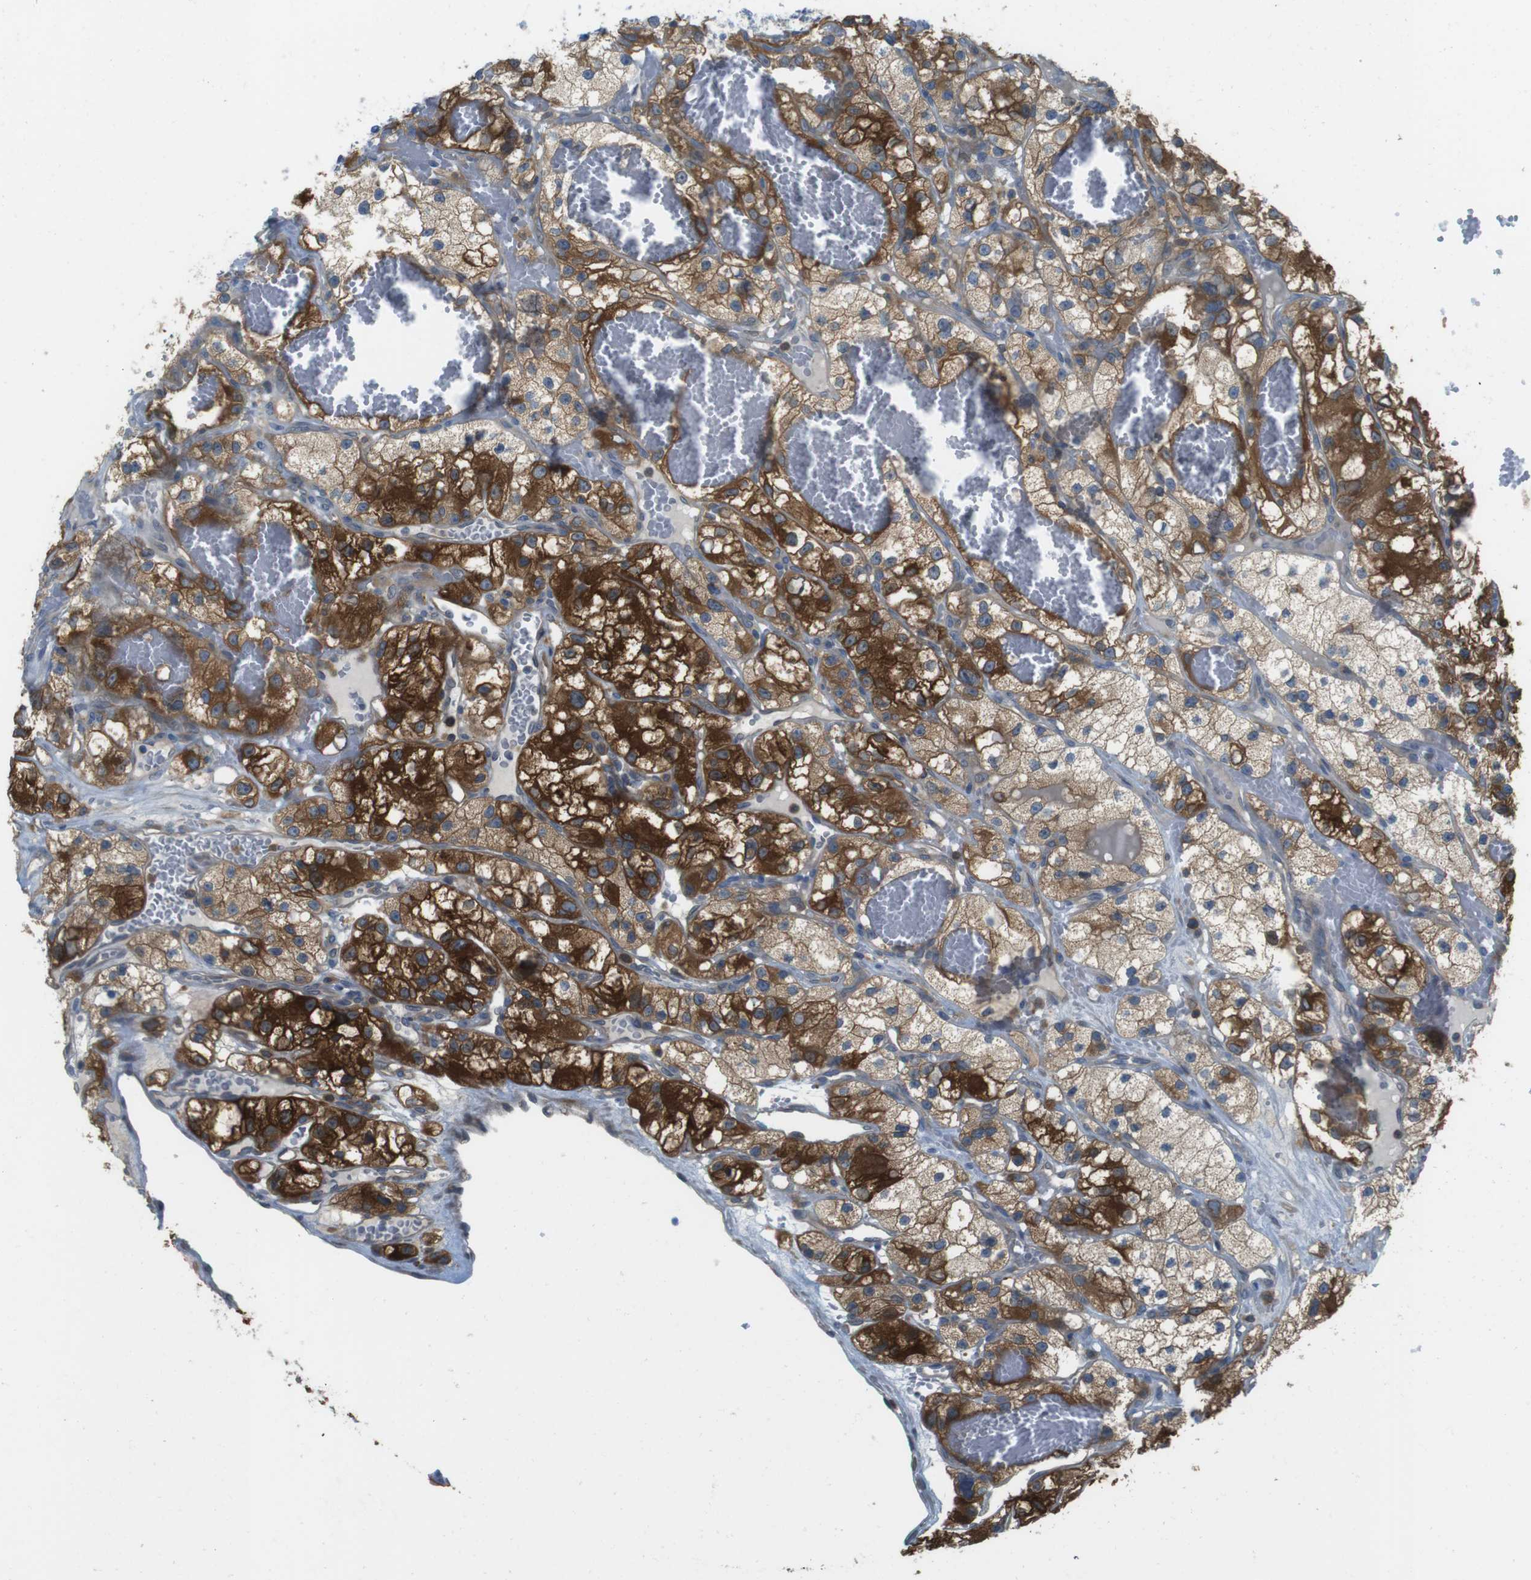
{"staining": {"intensity": "strong", "quantity": ">75%", "location": "cytoplasmic/membranous"}, "tissue": "renal cancer", "cell_type": "Tumor cells", "image_type": "cancer", "snomed": [{"axis": "morphology", "description": "Adenocarcinoma, NOS"}, {"axis": "topography", "description": "Kidney"}], "caption": "A high-resolution histopathology image shows immunohistochemistry (IHC) staining of adenocarcinoma (renal), which reveals strong cytoplasmic/membranous expression in about >75% of tumor cells.", "gene": "MTHFD1", "patient": {"sex": "female", "age": 57}}